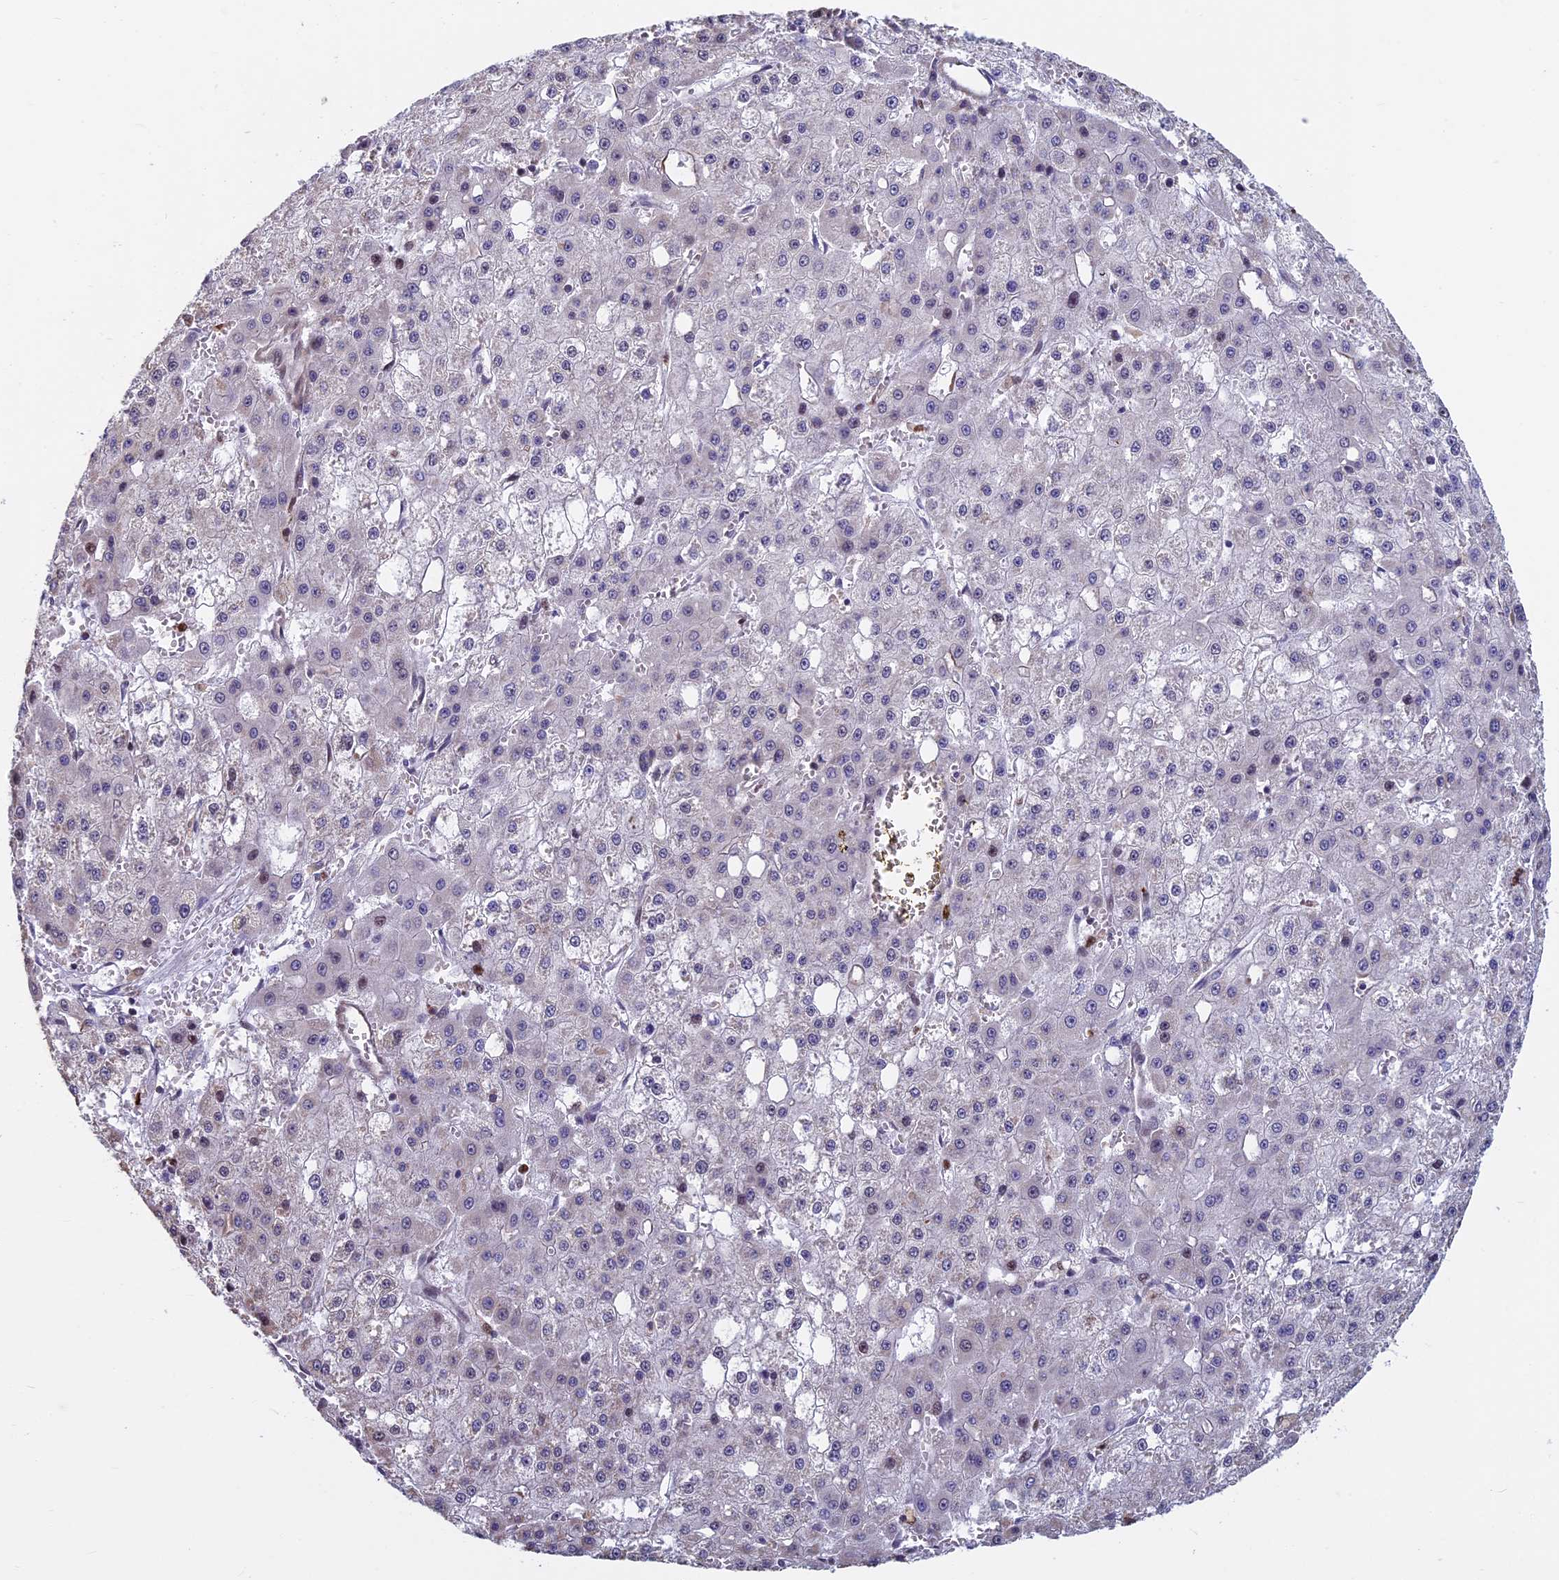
{"staining": {"intensity": "weak", "quantity": "<25%", "location": "cytoplasmic/membranous"}, "tissue": "liver cancer", "cell_type": "Tumor cells", "image_type": "cancer", "snomed": [{"axis": "morphology", "description": "Carcinoma, Hepatocellular, NOS"}, {"axis": "topography", "description": "Liver"}], "caption": "A photomicrograph of human liver cancer (hepatocellular carcinoma) is negative for staining in tumor cells.", "gene": "ACSS1", "patient": {"sex": "male", "age": 47}}